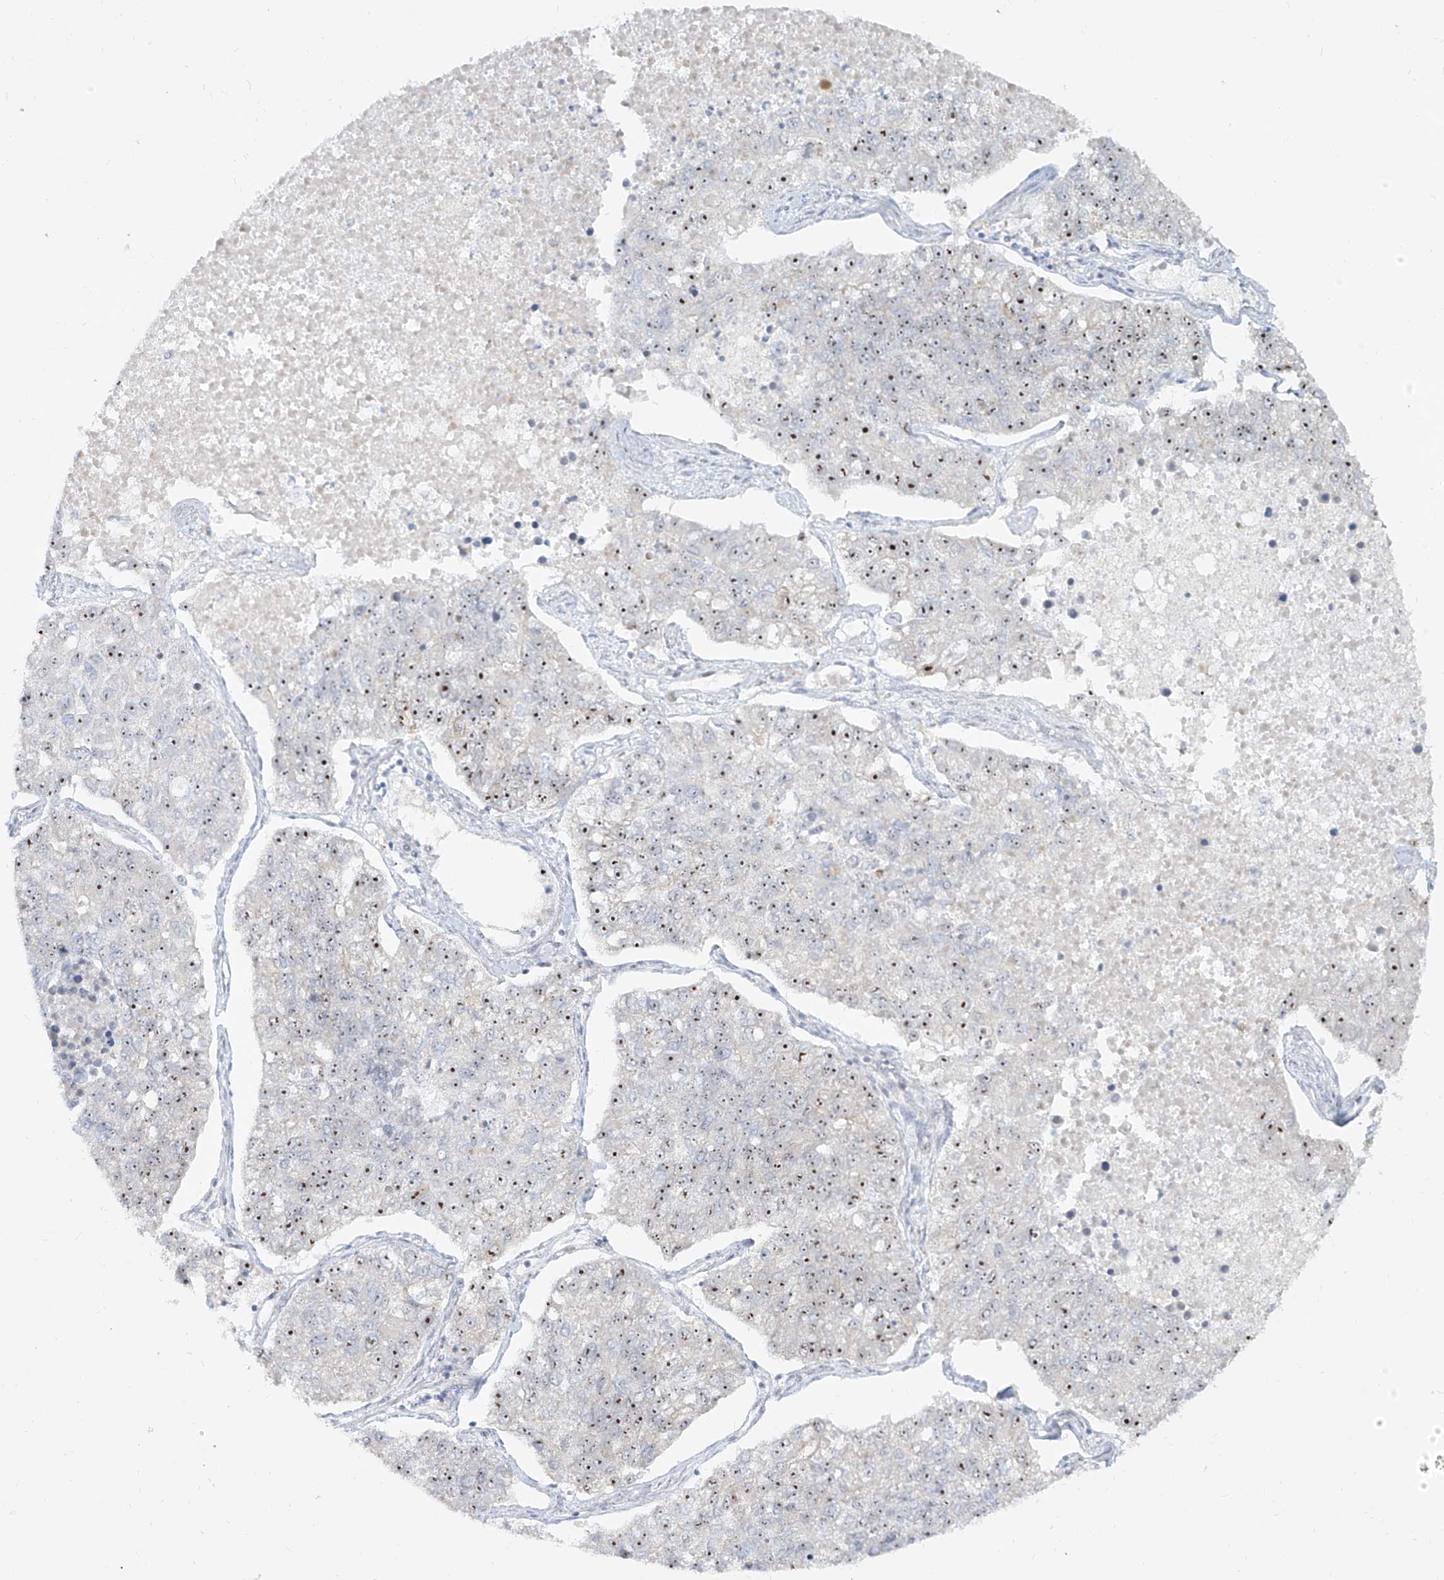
{"staining": {"intensity": "moderate", "quantity": ">75%", "location": "nuclear"}, "tissue": "lung cancer", "cell_type": "Tumor cells", "image_type": "cancer", "snomed": [{"axis": "morphology", "description": "Adenocarcinoma, NOS"}, {"axis": "topography", "description": "Lung"}], "caption": "Protein staining of lung adenocarcinoma tissue reveals moderate nuclear positivity in approximately >75% of tumor cells. (brown staining indicates protein expression, while blue staining denotes nuclei).", "gene": "BYSL", "patient": {"sex": "male", "age": 49}}